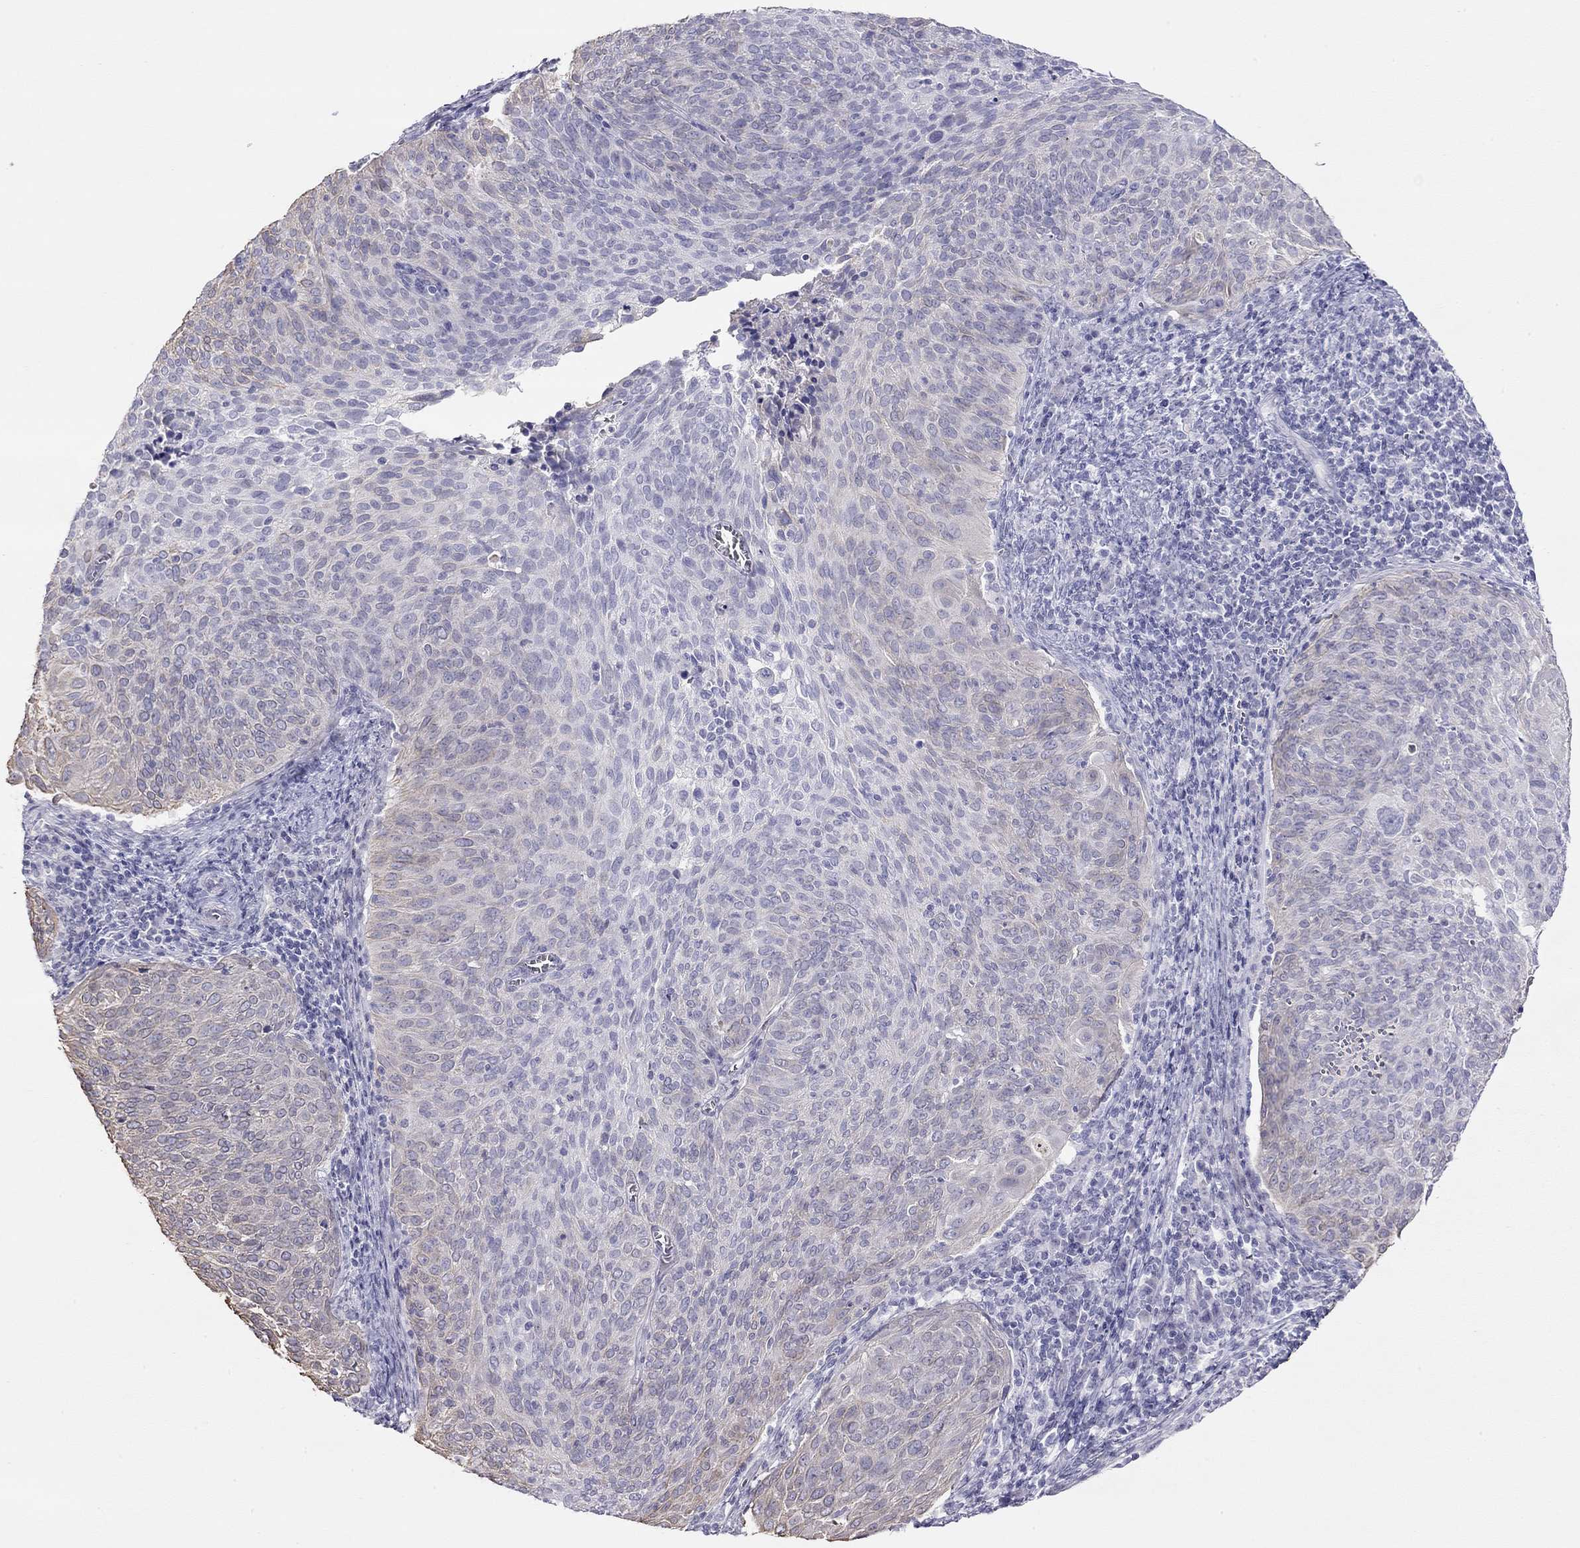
{"staining": {"intensity": "weak", "quantity": "<25%", "location": "cytoplasmic/membranous"}, "tissue": "cervical cancer", "cell_type": "Tumor cells", "image_type": "cancer", "snomed": [{"axis": "morphology", "description": "Squamous cell carcinoma, NOS"}, {"axis": "topography", "description": "Cervix"}], "caption": "This is an immunohistochemistry photomicrograph of squamous cell carcinoma (cervical). There is no staining in tumor cells.", "gene": "KCNV2", "patient": {"sex": "female", "age": 39}}